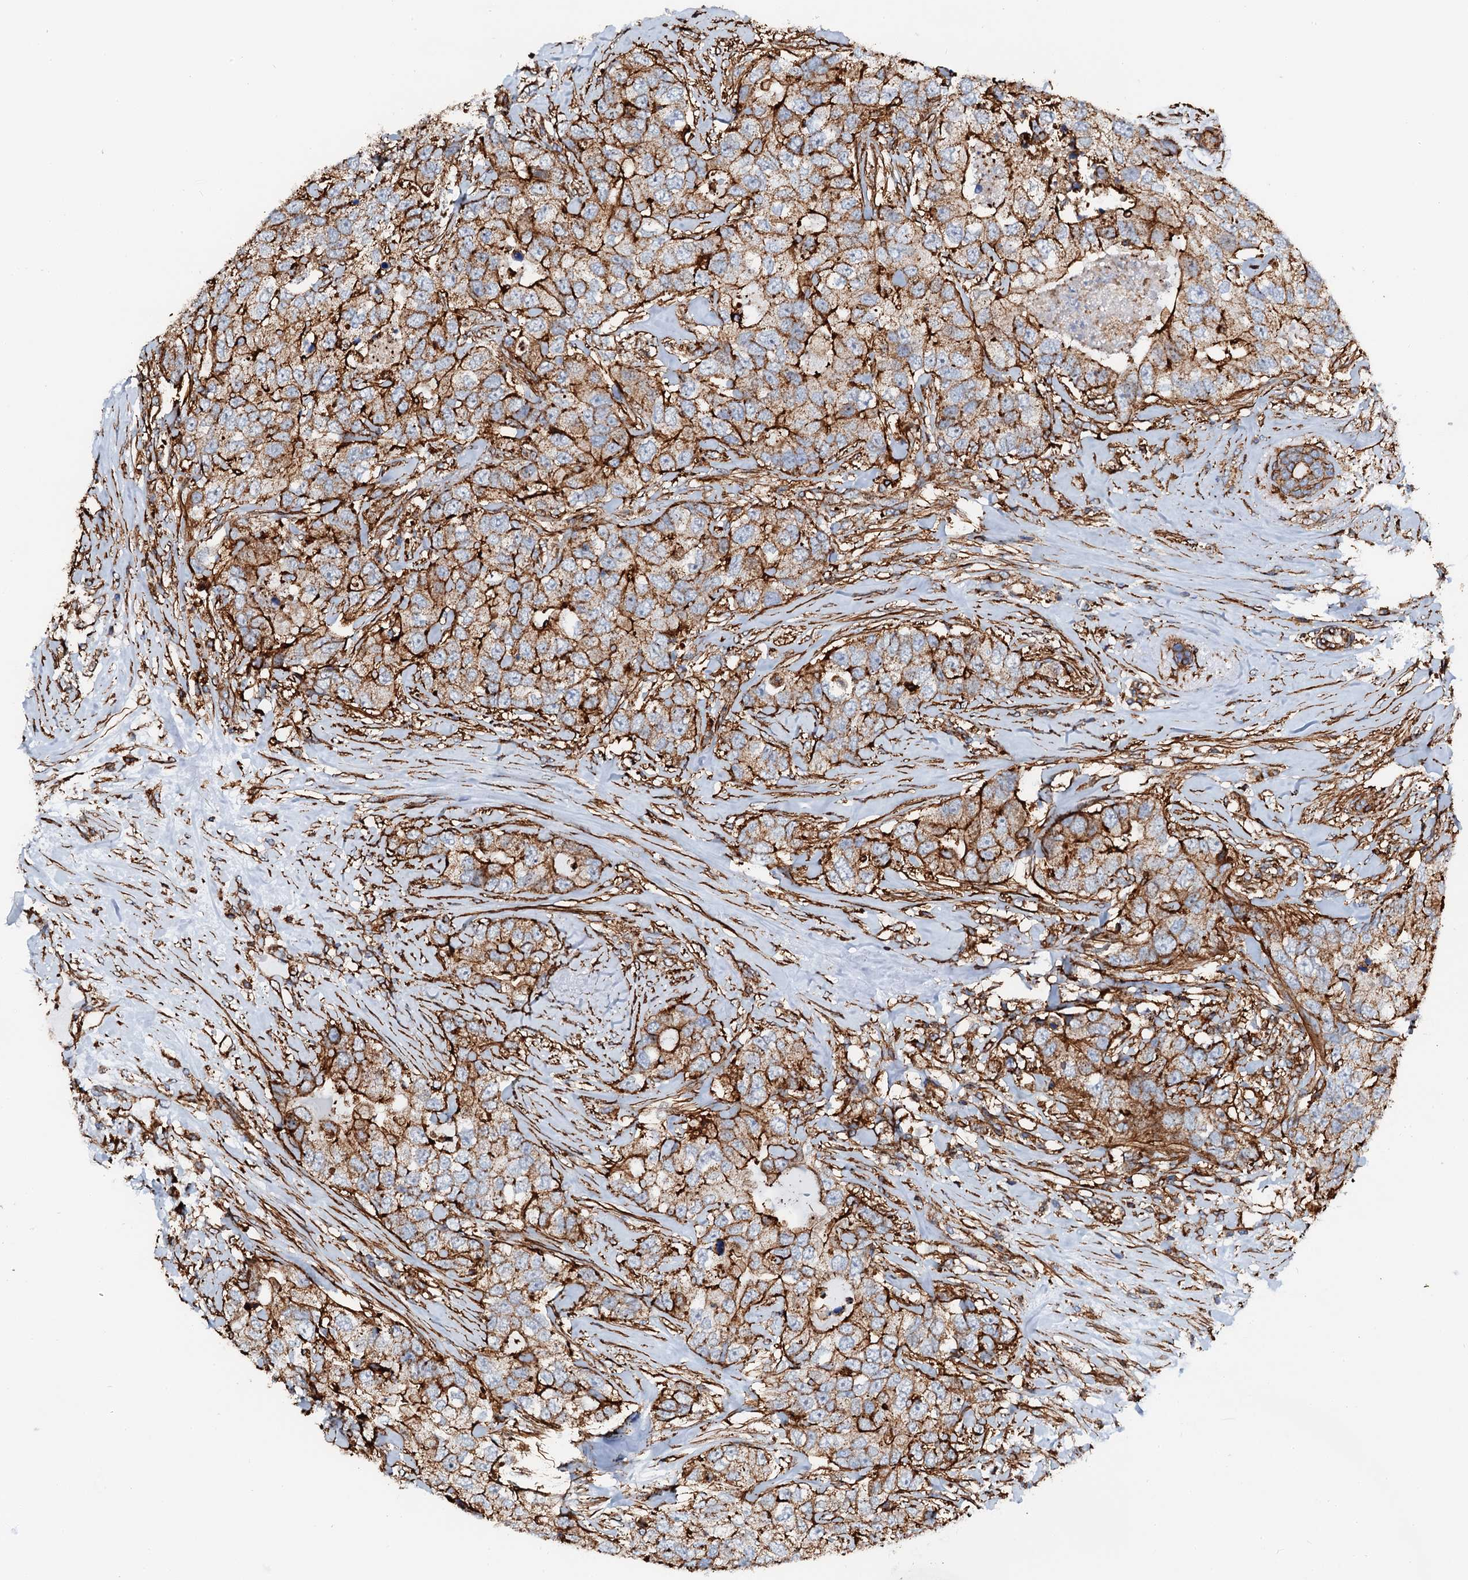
{"staining": {"intensity": "strong", "quantity": ">75%", "location": "cytoplasmic/membranous"}, "tissue": "breast cancer", "cell_type": "Tumor cells", "image_type": "cancer", "snomed": [{"axis": "morphology", "description": "Duct carcinoma"}, {"axis": "topography", "description": "Breast"}], "caption": "High-power microscopy captured an IHC histopathology image of invasive ductal carcinoma (breast), revealing strong cytoplasmic/membranous positivity in approximately >75% of tumor cells. (Stains: DAB (3,3'-diaminobenzidine) in brown, nuclei in blue, Microscopy: brightfield microscopy at high magnification).", "gene": "INTS10", "patient": {"sex": "female", "age": 62}}